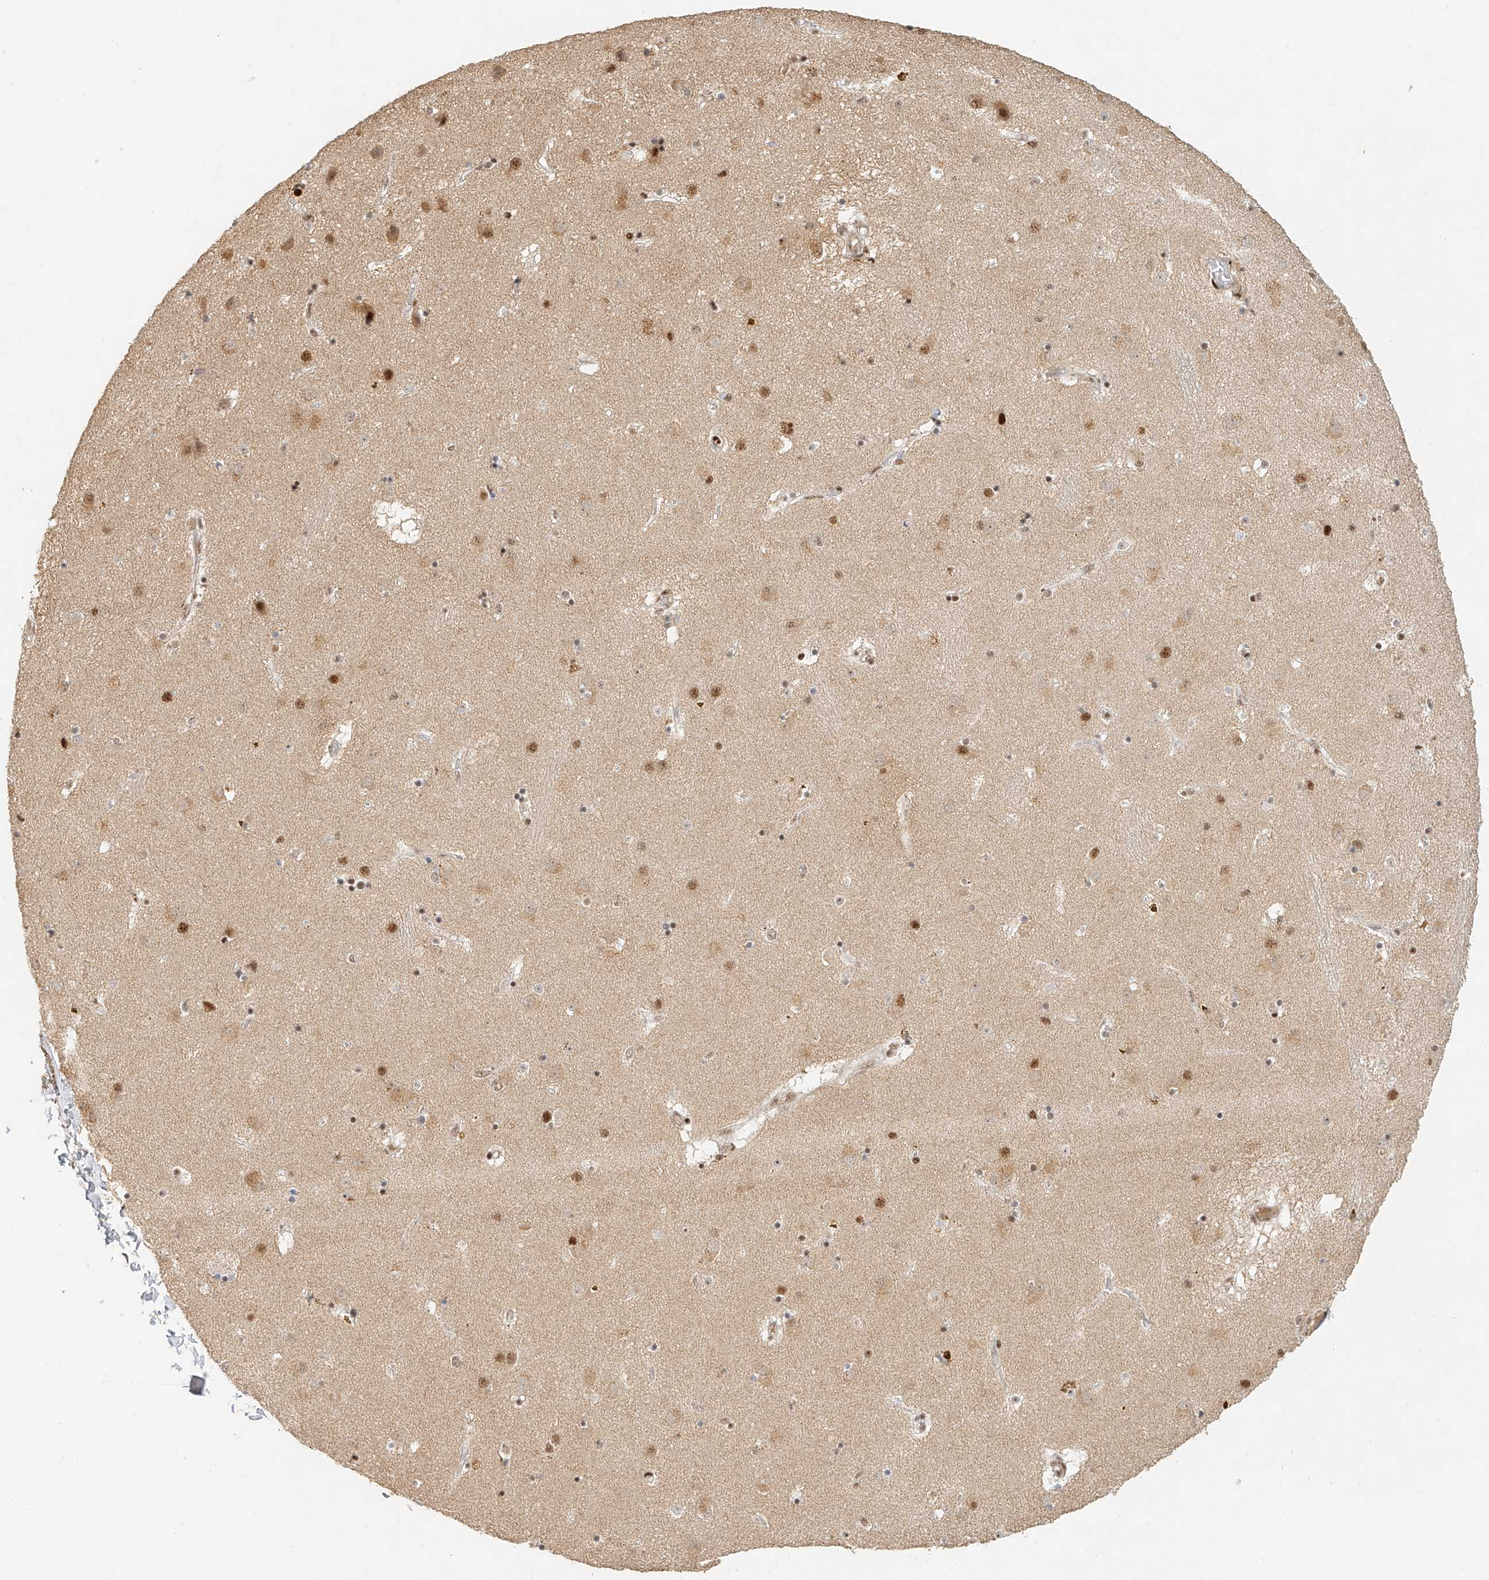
{"staining": {"intensity": "moderate", "quantity": "<25%", "location": "nuclear"}, "tissue": "caudate", "cell_type": "Glial cells", "image_type": "normal", "snomed": [{"axis": "morphology", "description": "Normal tissue, NOS"}, {"axis": "topography", "description": "Lateral ventricle wall"}], "caption": "Protein expression analysis of unremarkable human caudate reveals moderate nuclear expression in approximately <25% of glial cells.", "gene": "CXorf58", "patient": {"sex": "male", "age": 70}}